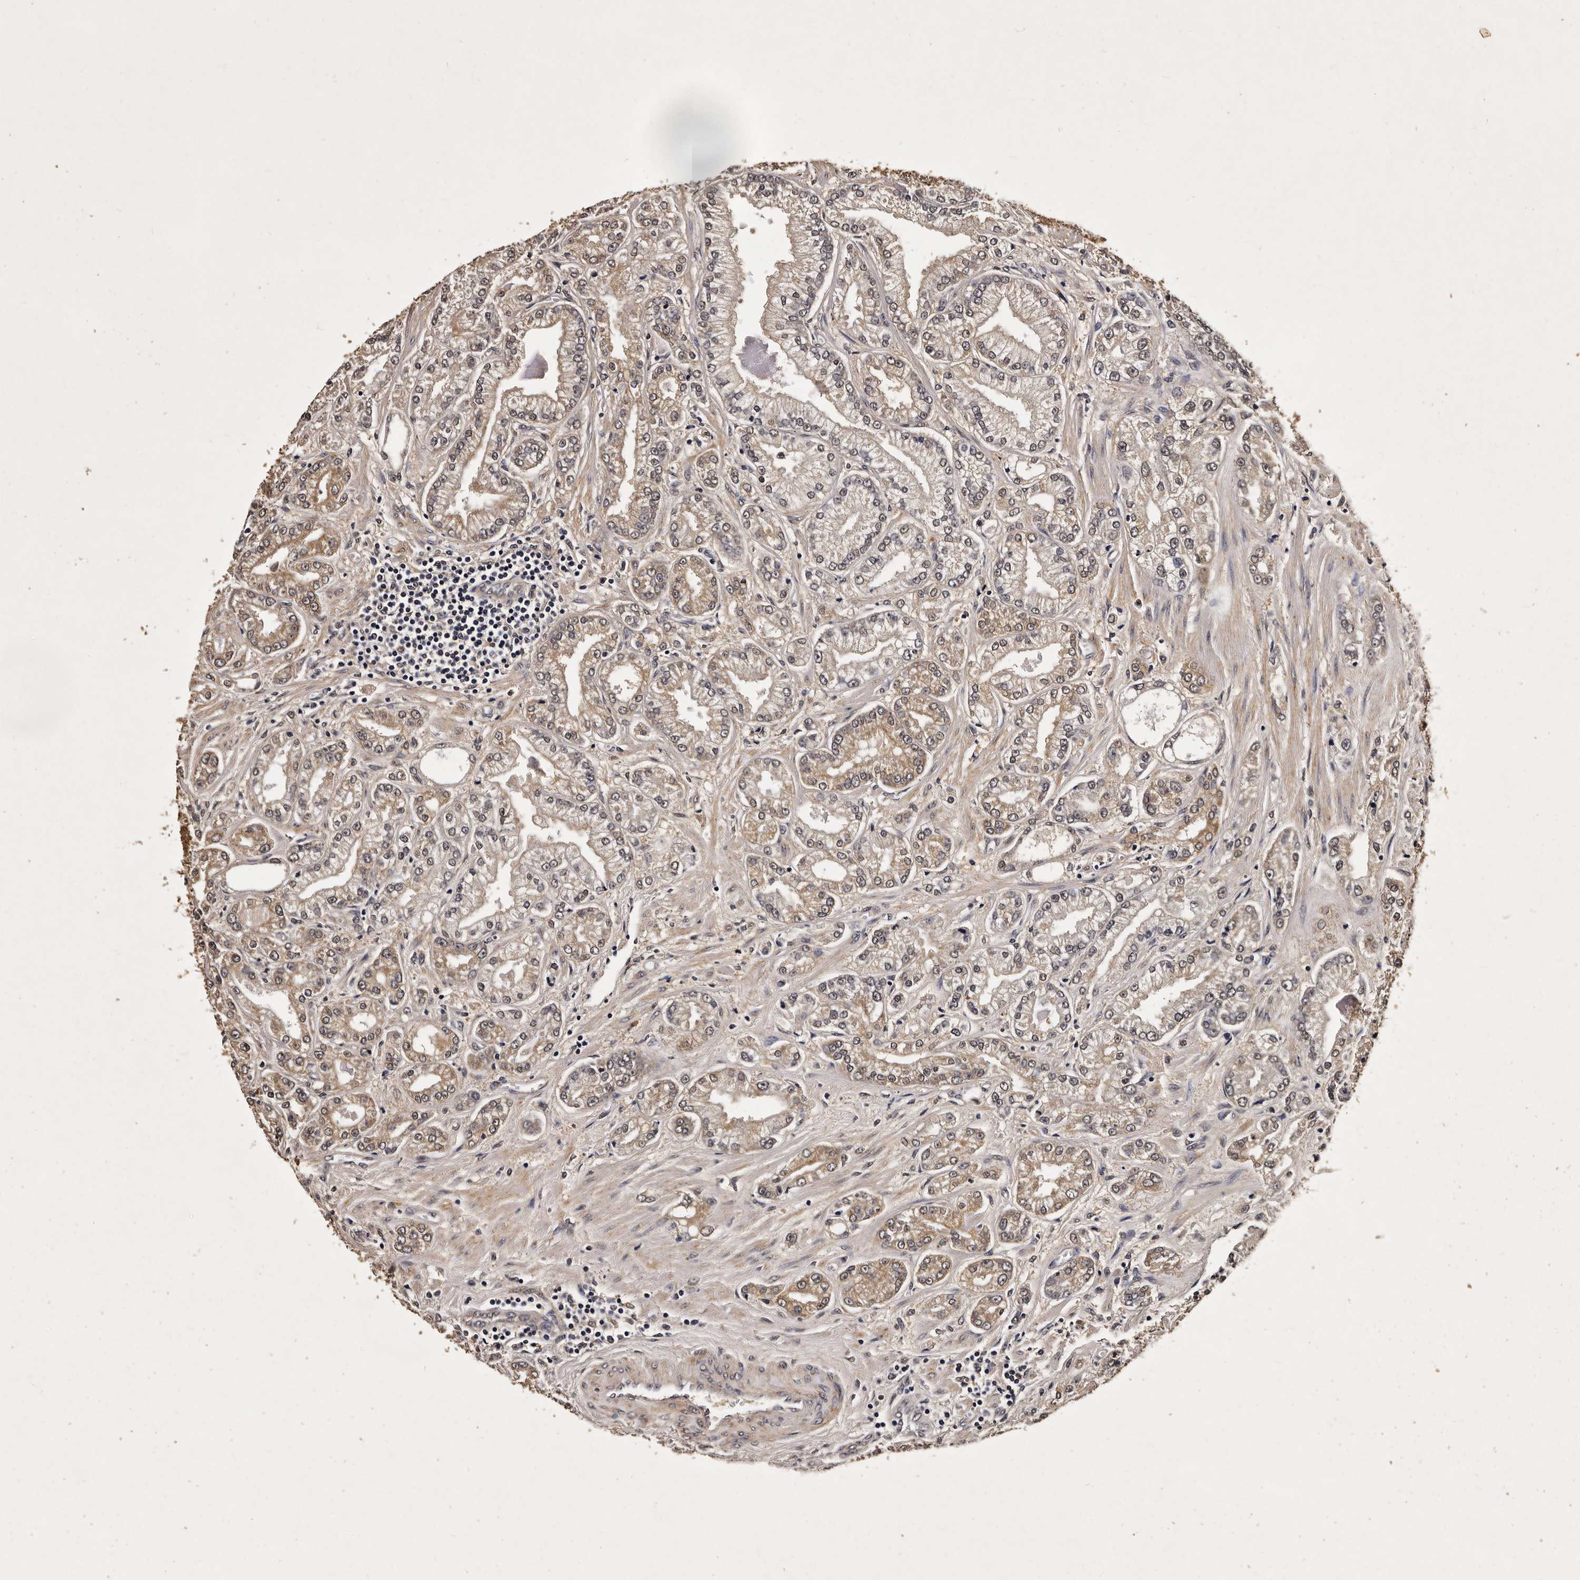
{"staining": {"intensity": "weak", "quantity": ">75%", "location": "cytoplasmic/membranous"}, "tissue": "prostate cancer", "cell_type": "Tumor cells", "image_type": "cancer", "snomed": [{"axis": "morphology", "description": "Adenocarcinoma, Low grade"}, {"axis": "topography", "description": "Prostate"}], "caption": "Immunohistochemistry micrograph of low-grade adenocarcinoma (prostate) stained for a protein (brown), which shows low levels of weak cytoplasmic/membranous staining in approximately >75% of tumor cells.", "gene": "PARS2", "patient": {"sex": "male", "age": 62}}